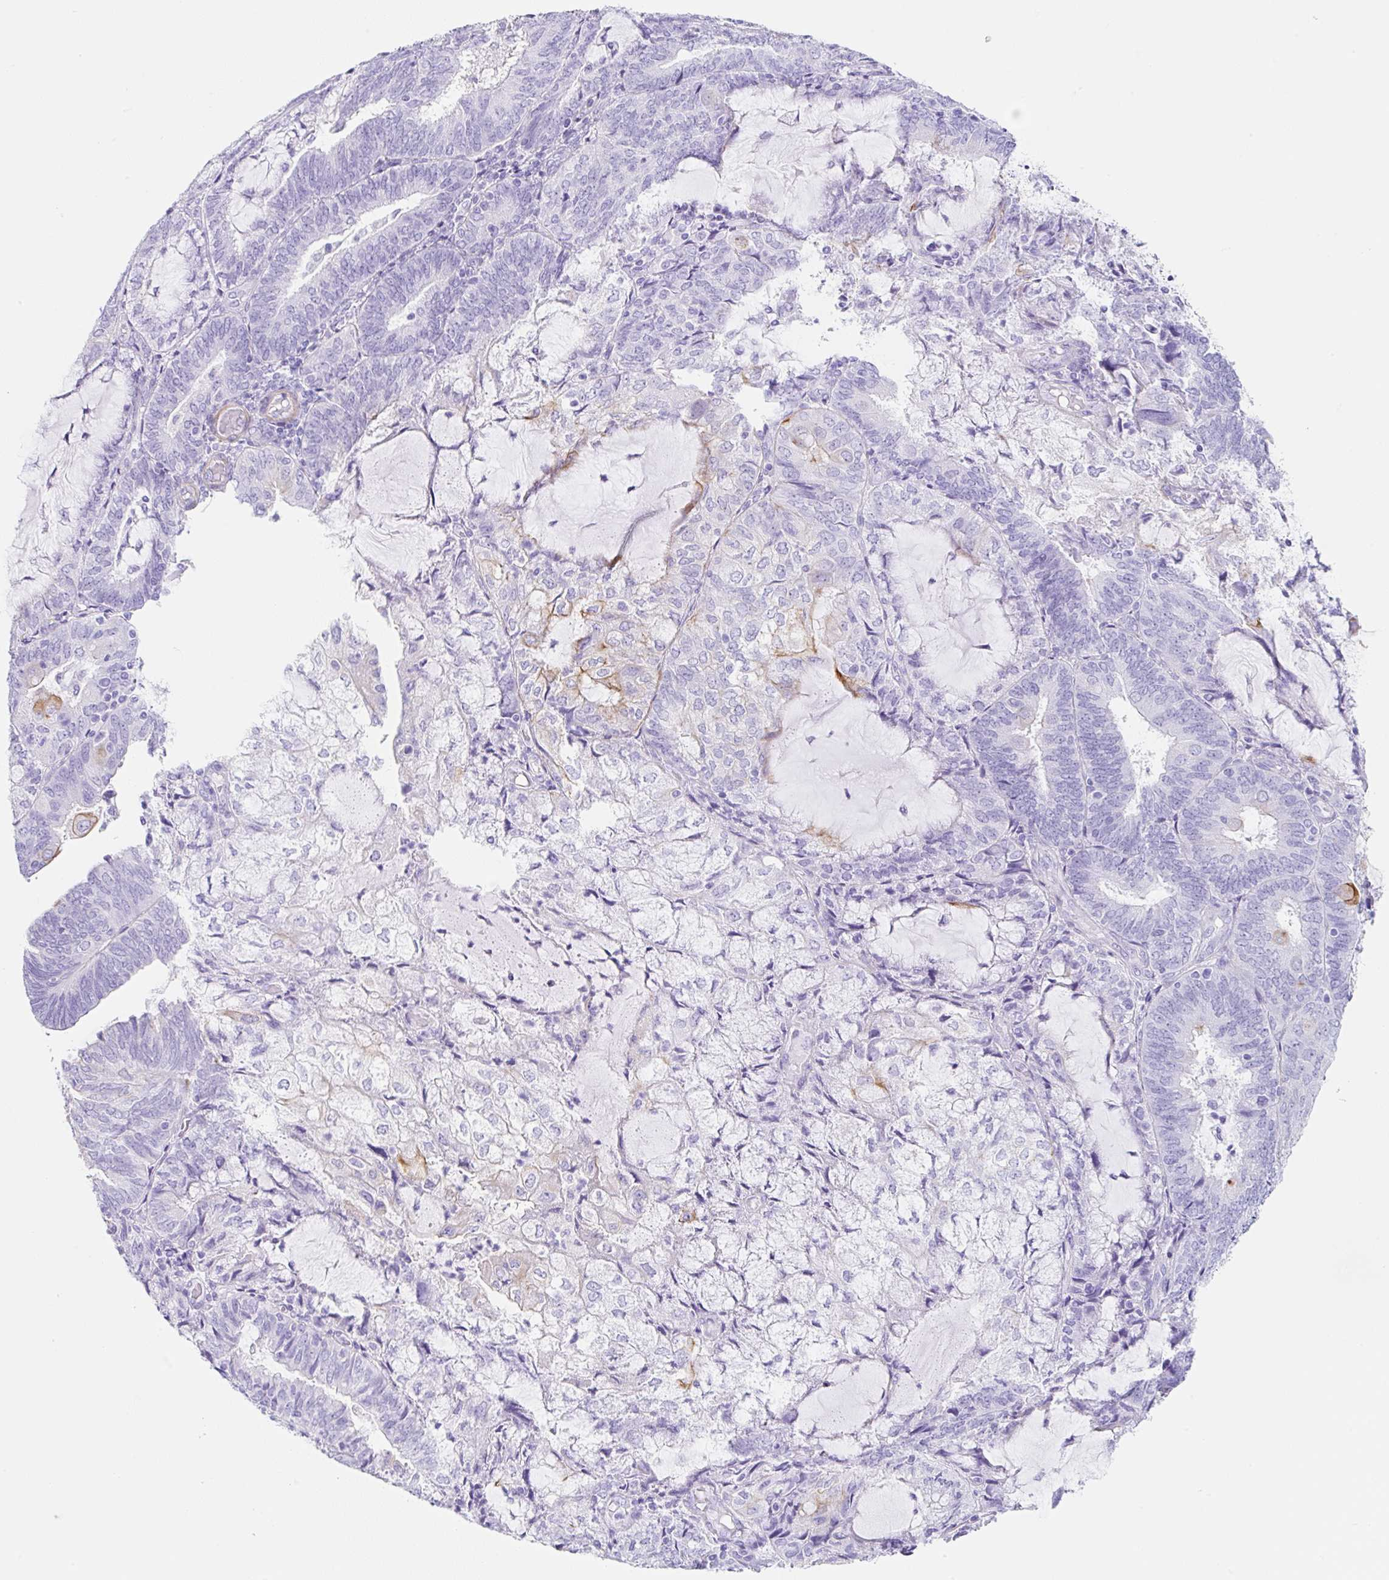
{"staining": {"intensity": "moderate", "quantity": "<25%", "location": "cytoplasmic/membranous"}, "tissue": "endometrial cancer", "cell_type": "Tumor cells", "image_type": "cancer", "snomed": [{"axis": "morphology", "description": "Adenocarcinoma, NOS"}, {"axis": "topography", "description": "Endometrium"}], "caption": "Endometrial cancer (adenocarcinoma) stained for a protein exhibits moderate cytoplasmic/membranous positivity in tumor cells.", "gene": "CLDND2", "patient": {"sex": "female", "age": 81}}